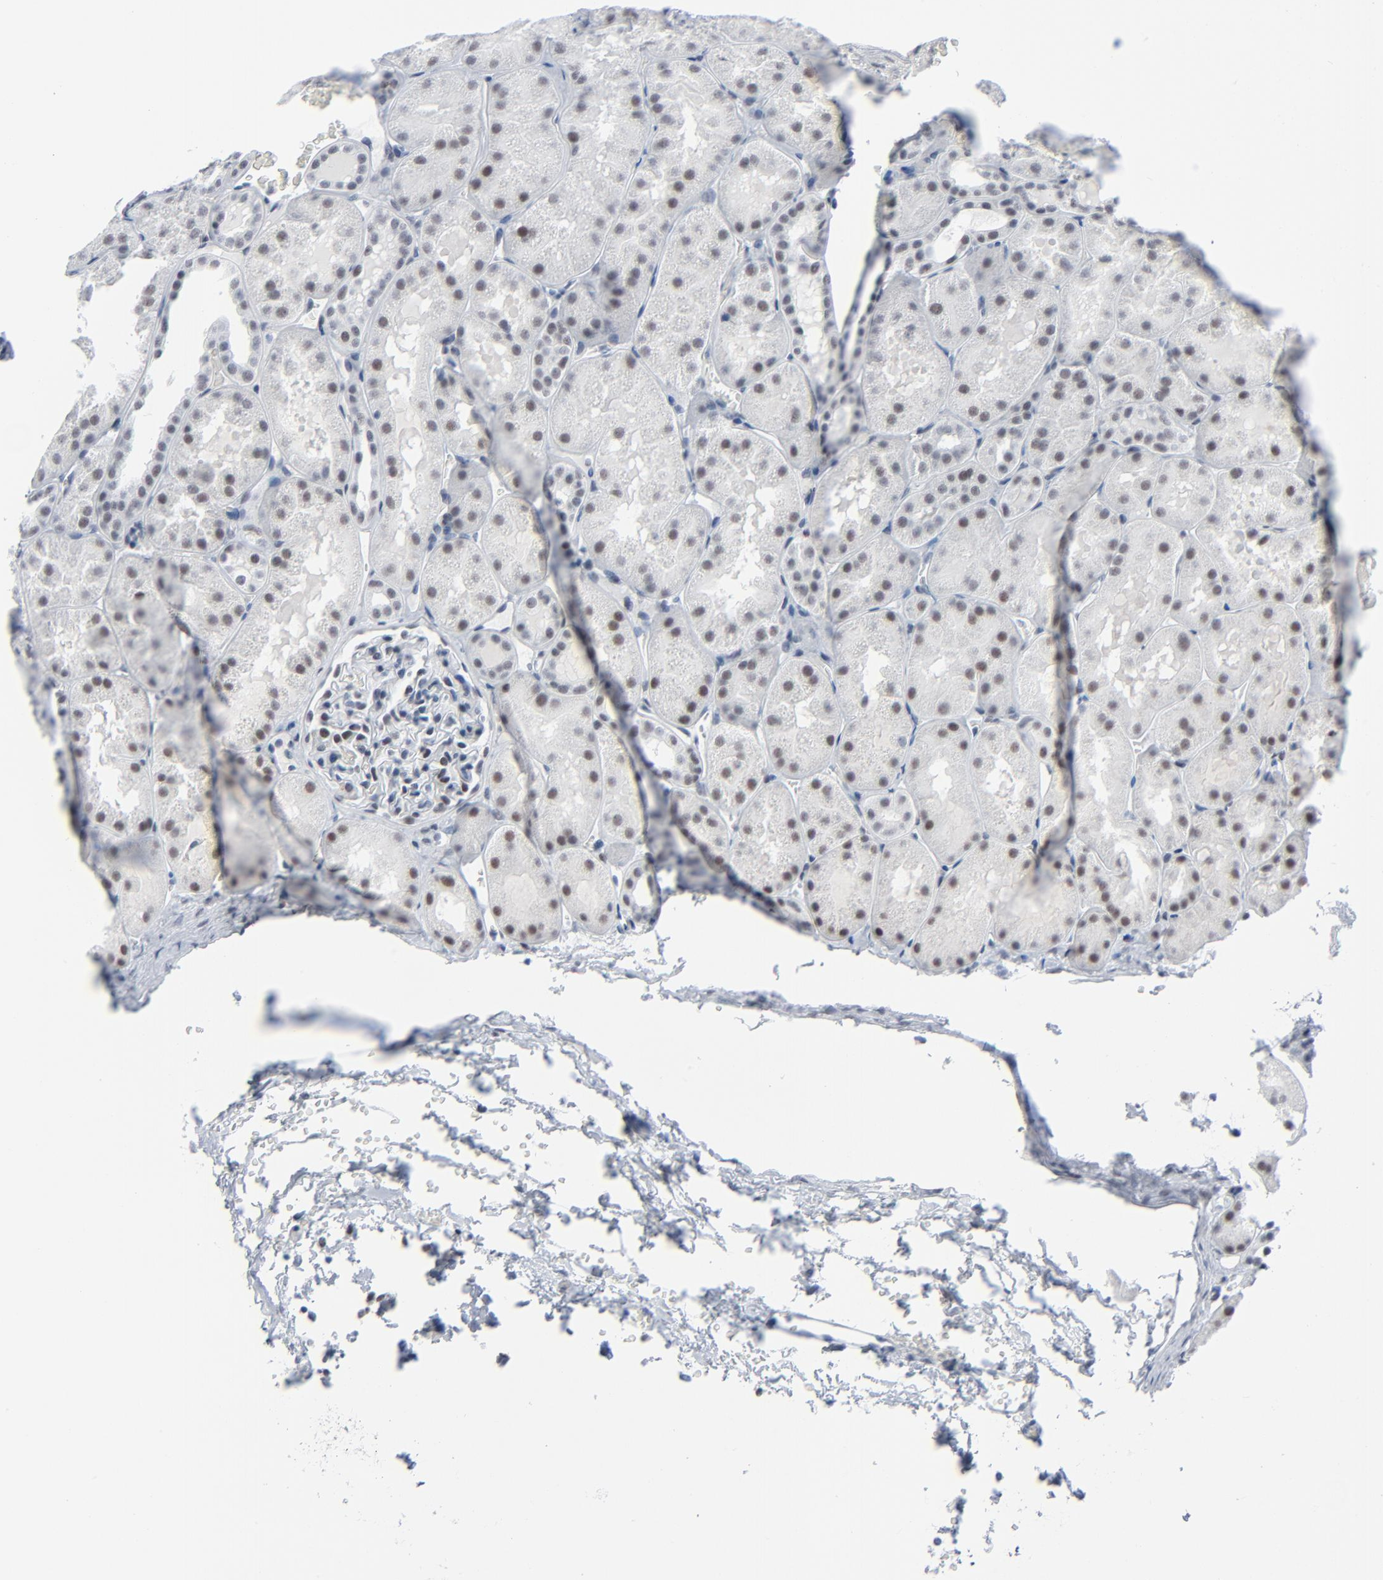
{"staining": {"intensity": "weak", "quantity": "25%-75%", "location": "nuclear"}, "tissue": "kidney", "cell_type": "Cells in glomeruli", "image_type": "normal", "snomed": [{"axis": "morphology", "description": "Normal tissue, NOS"}, {"axis": "topography", "description": "Kidney"}], "caption": "The image reveals immunohistochemical staining of benign kidney. There is weak nuclear staining is seen in approximately 25%-75% of cells in glomeruli.", "gene": "SIRT1", "patient": {"sex": "male", "age": 28}}